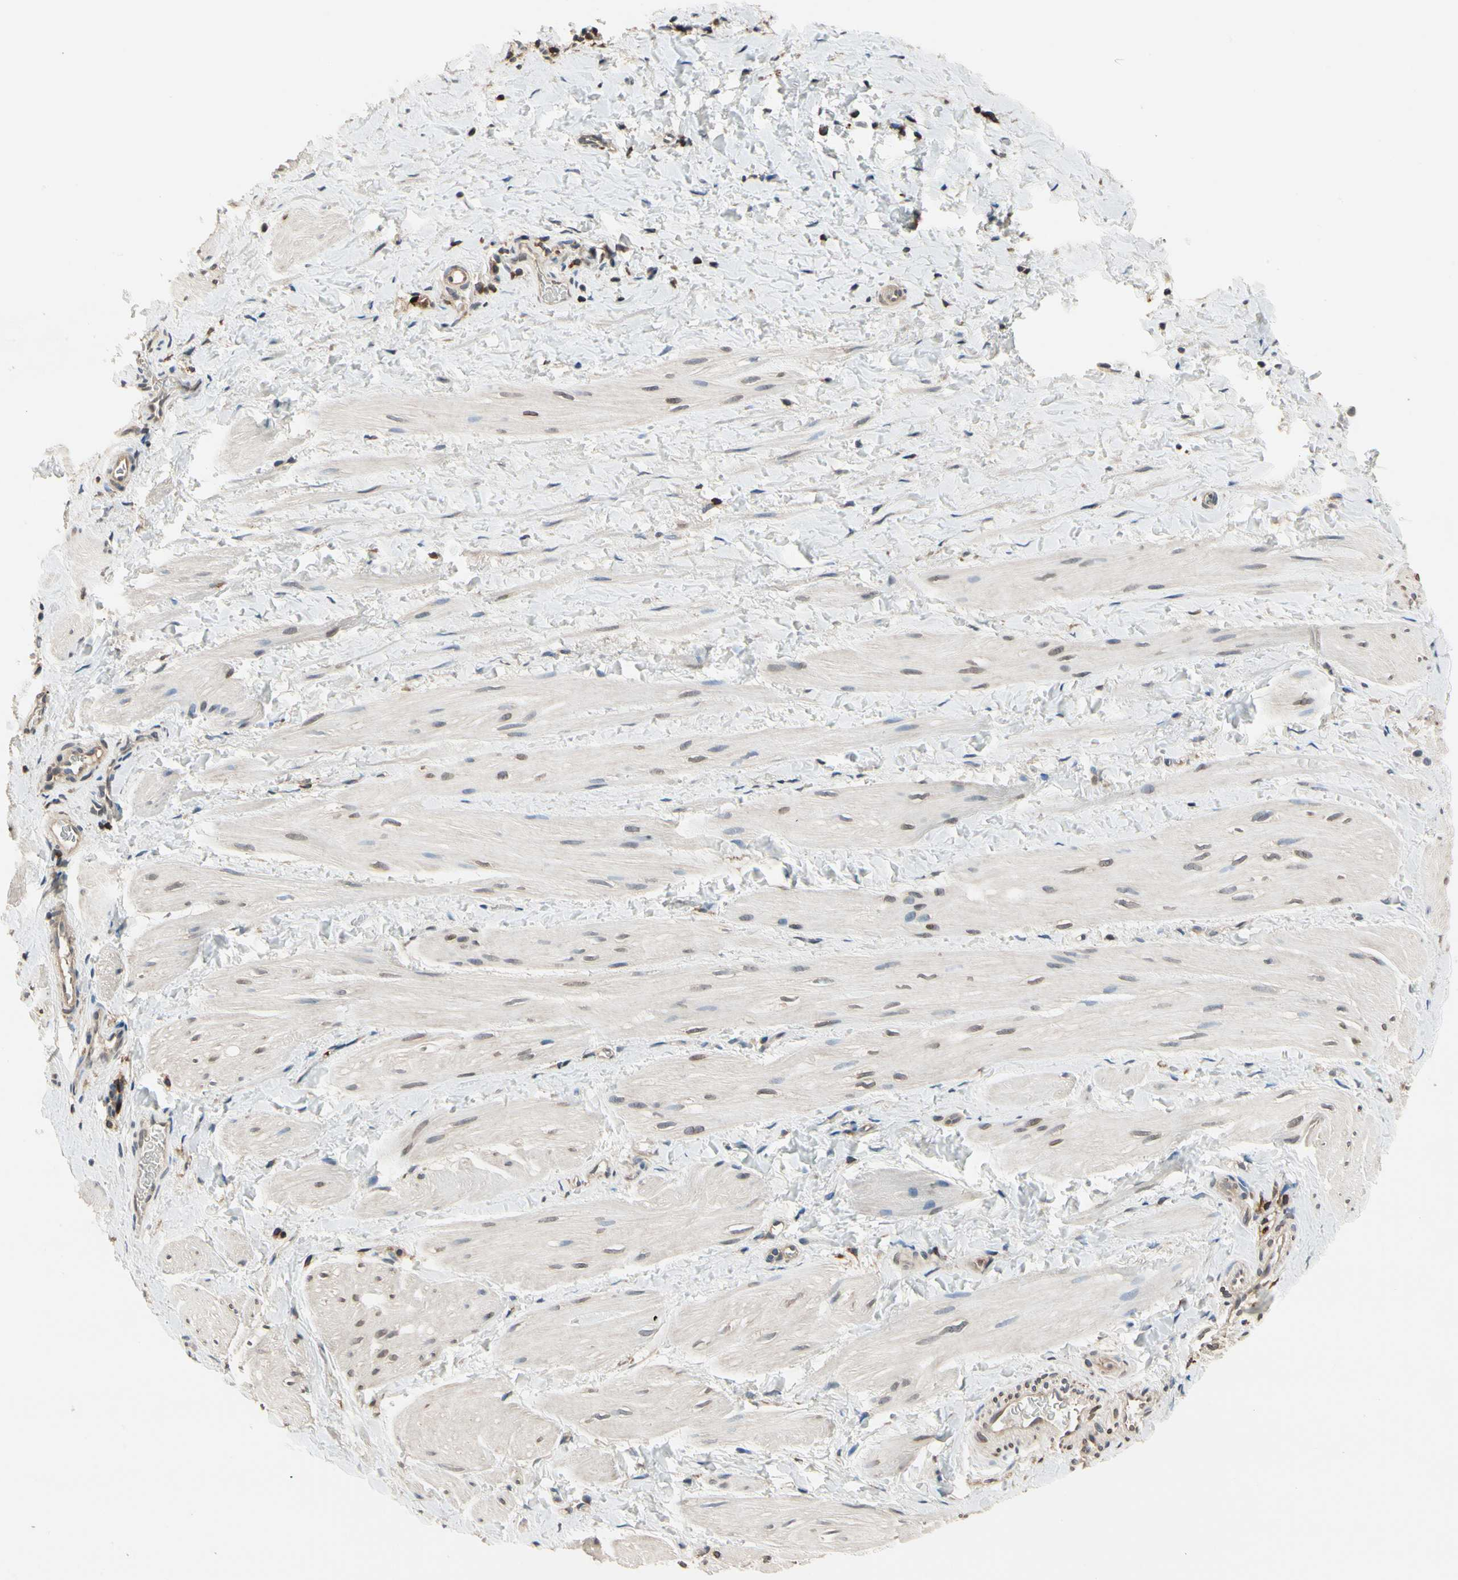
{"staining": {"intensity": "moderate", "quantity": "<25%", "location": "cytoplasmic/membranous,nuclear"}, "tissue": "smooth muscle", "cell_type": "Smooth muscle cells", "image_type": "normal", "snomed": [{"axis": "morphology", "description": "Normal tissue, NOS"}, {"axis": "topography", "description": "Smooth muscle"}], "caption": "Smooth muscle was stained to show a protein in brown. There is low levels of moderate cytoplasmic/membranous,nuclear expression in approximately <25% of smooth muscle cells.", "gene": "NFATC2", "patient": {"sex": "male", "age": 16}}